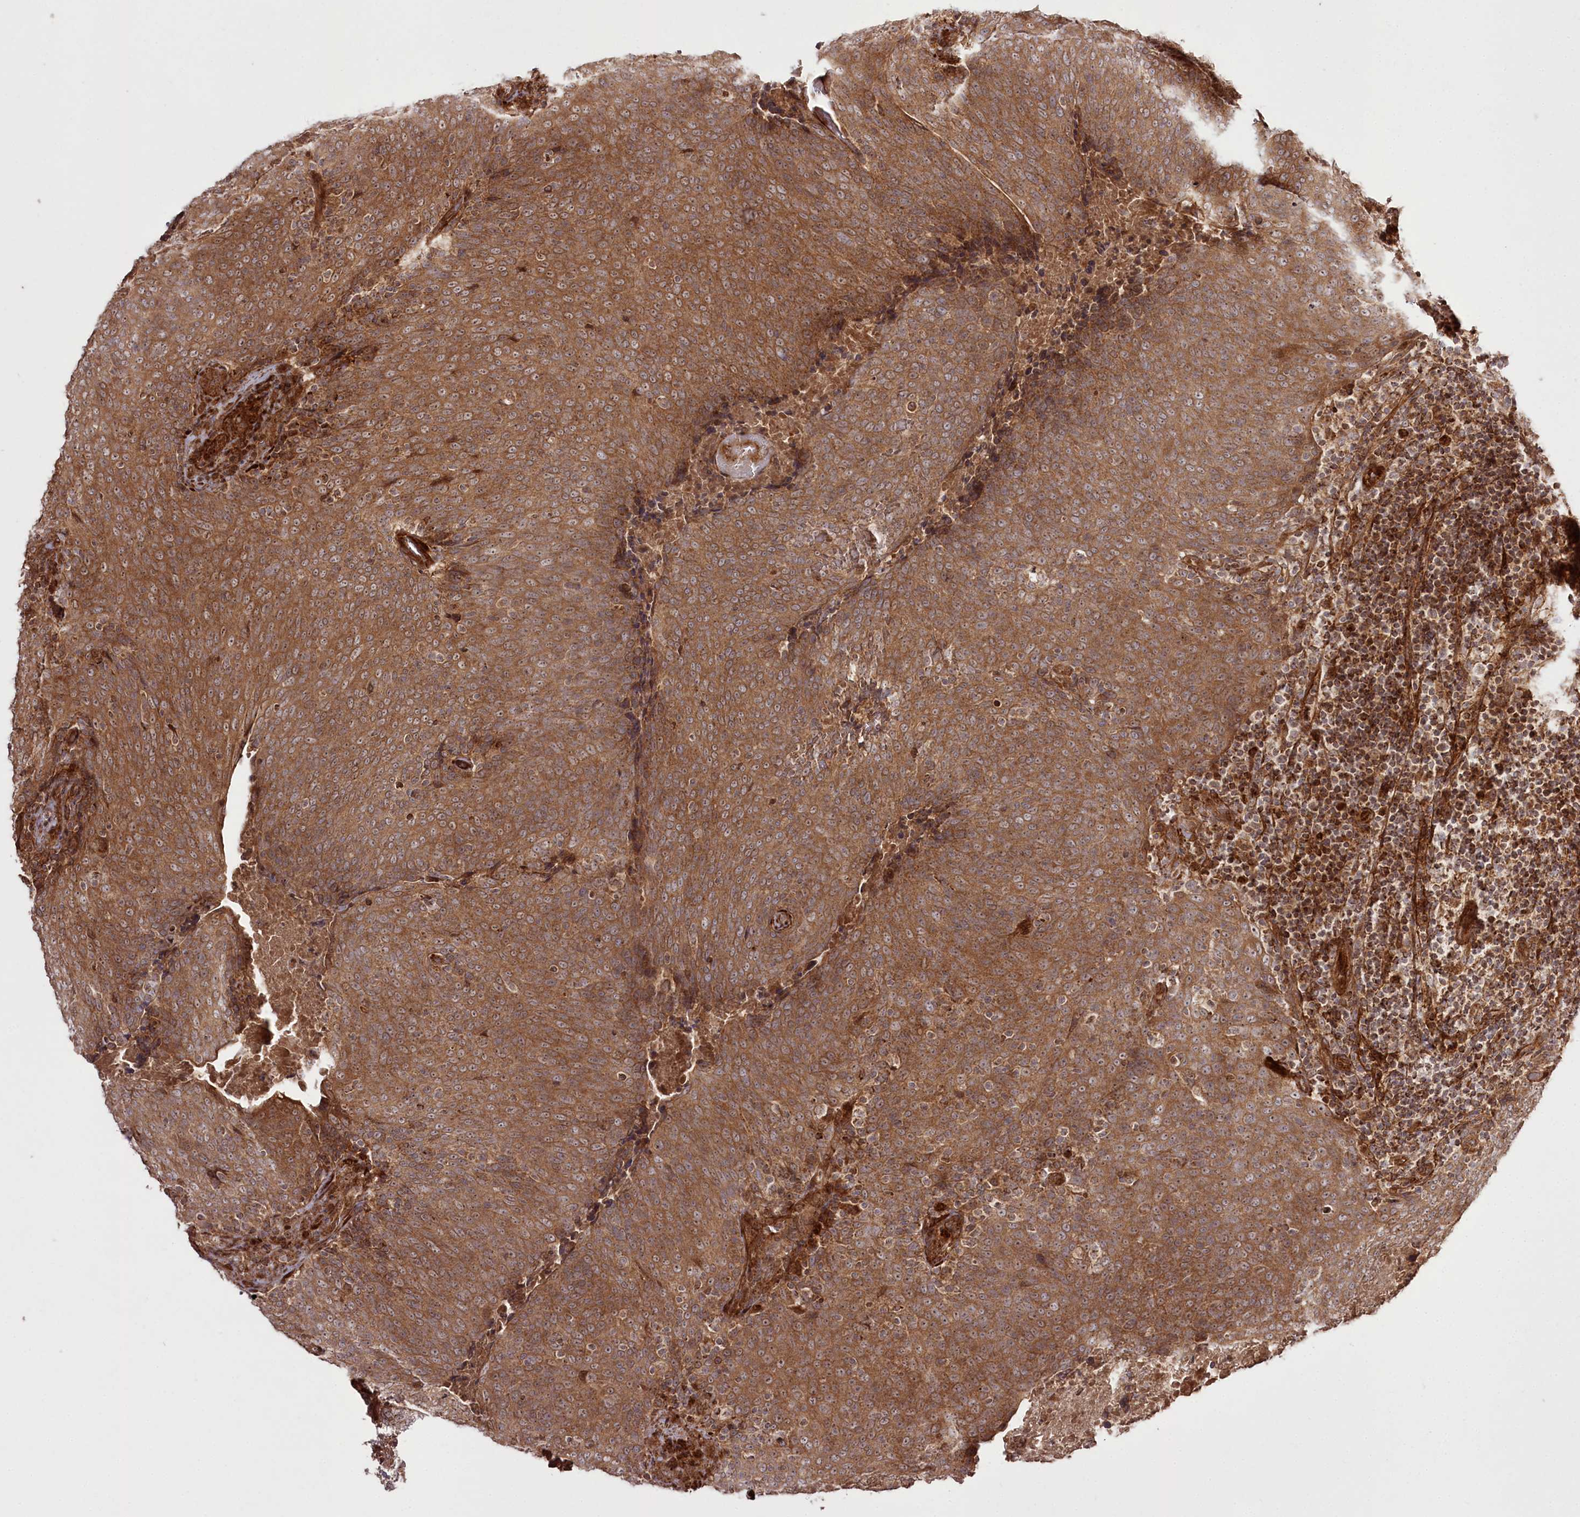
{"staining": {"intensity": "moderate", "quantity": ">75%", "location": "cytoplasmic/membranous"}, "tissue": "head and neck cancer", "cell_type": "Tumor cells", "image_type": "cancer", "snomed": [{"axis": "morphology", "description": "Squamous cell carcinoma, NOS"}, {"axis": "morphology", "description": "Squamous cell carcinoma, metastatic, NOS"}, {"axis": "topography", "description": "Lymph node"}, {"axis": "topography", "description": "Head-Neck"}], "caption": "The immunohistochemical stain labels moderate cytoplasmic/membranous staining in tumor cells of squamous cell carcinoma (head and neck) tissue. The protein is shown in brown color, while the nuclei are stained blue.", "gene": "REXO2", "patient": {"sex": "male", "age": 62}}